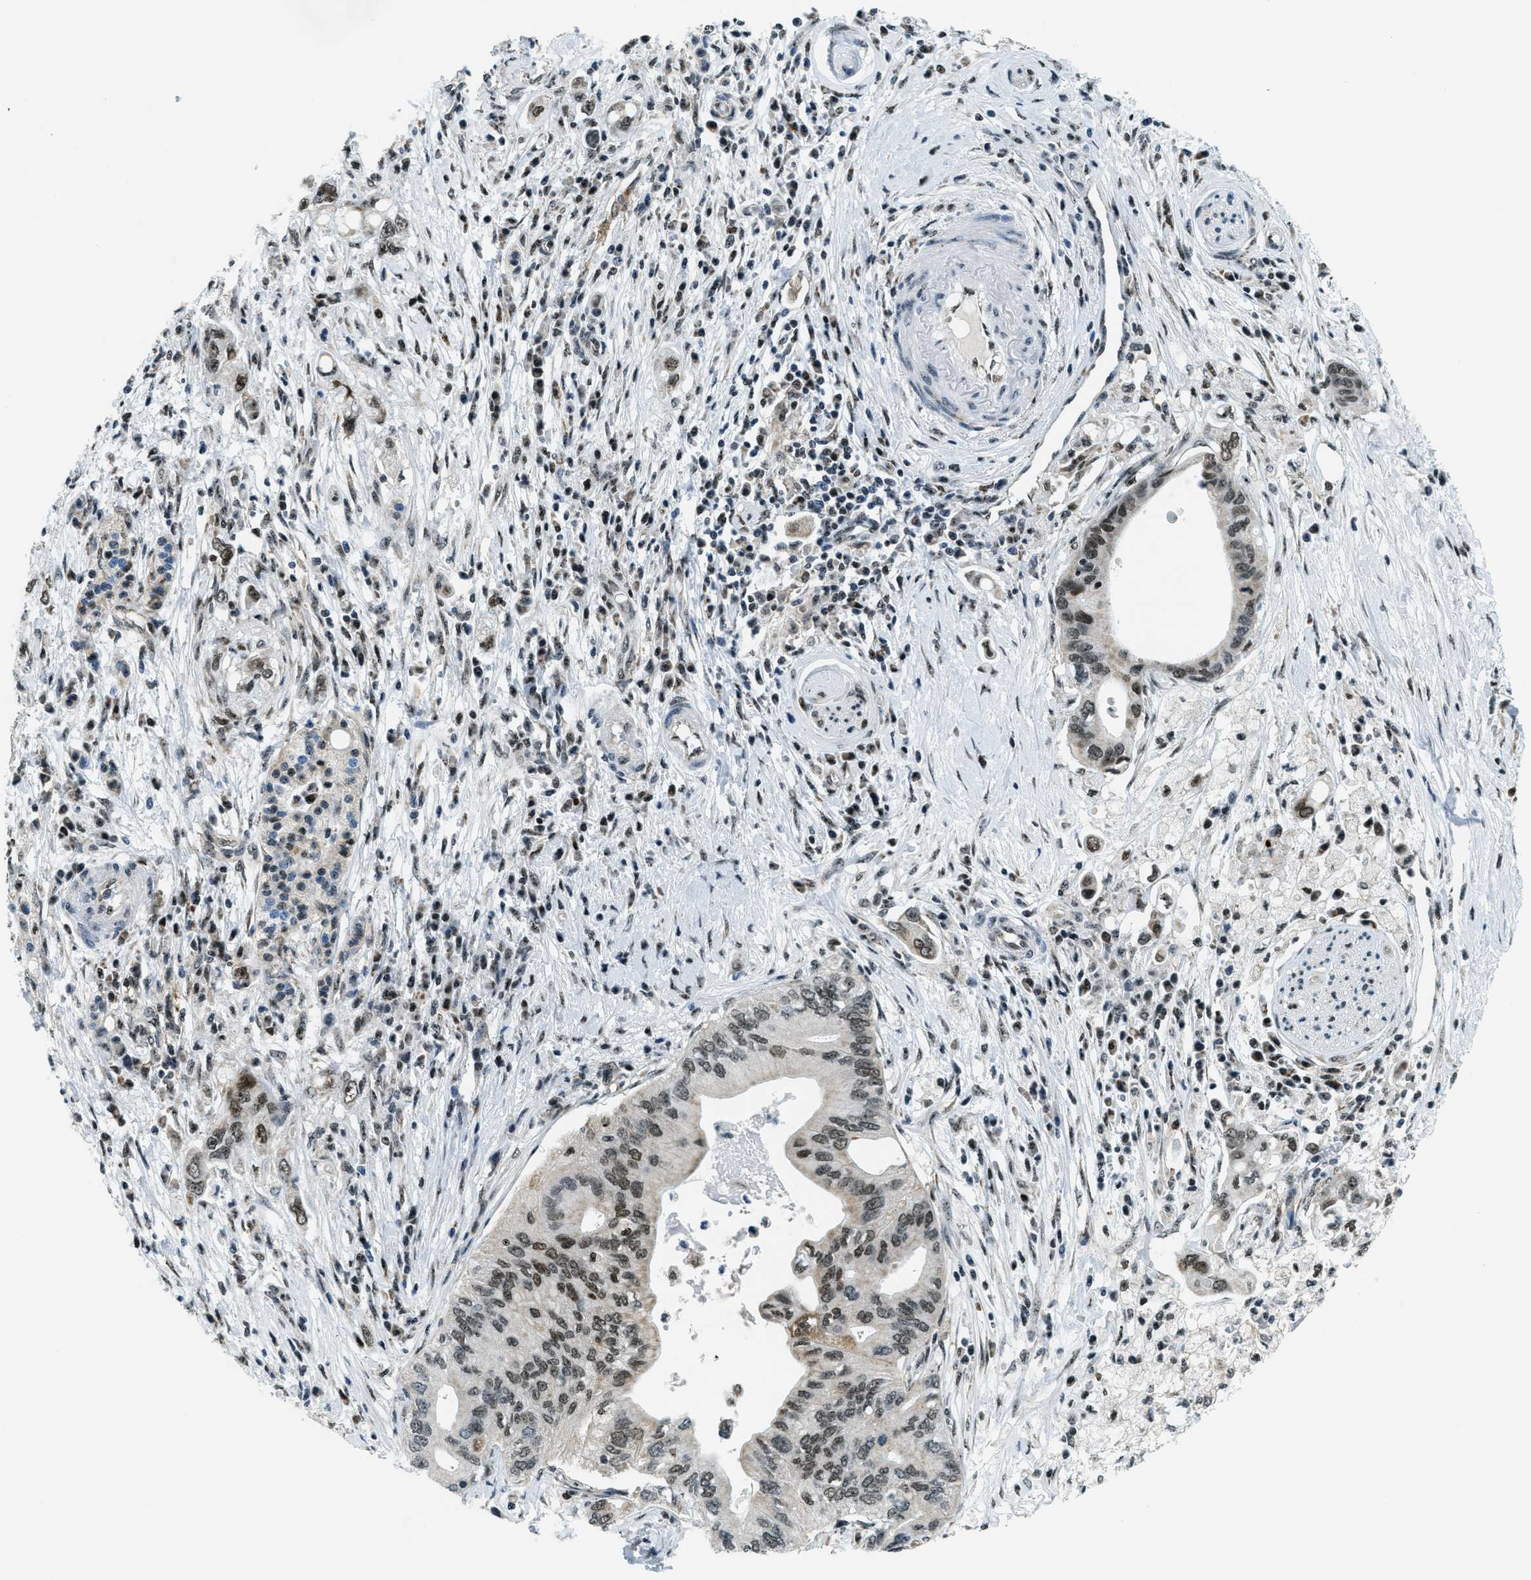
{"staining": {"intensity": "moderate", "quantity": ">75%", "location": "nuclear"}, "tissue": "pancreatic cancer", "cell_type": "Tumor cells", "image_type": "cancer", "snomed": [{"axis": "morphology", "description": "Adenocarcinoma, NOS"}, {"axis": "topography", "description": "Pancreas"}], "caption": "Immunohistochemistry staining of pancreatic cancer (adenocarcinoma), which reveals medium levels of moderate nuclear staining in approximately >75% of tumor cells indicating moderate nuclear protein positivity. The staining was performed using DAB (3,3'-diaminobenzidine) (brown) for protein detection and nuclei were counterstained in hematoxylin (blue).", "gene": "SP100", "patient": {"sex": "female", "age": 73}}